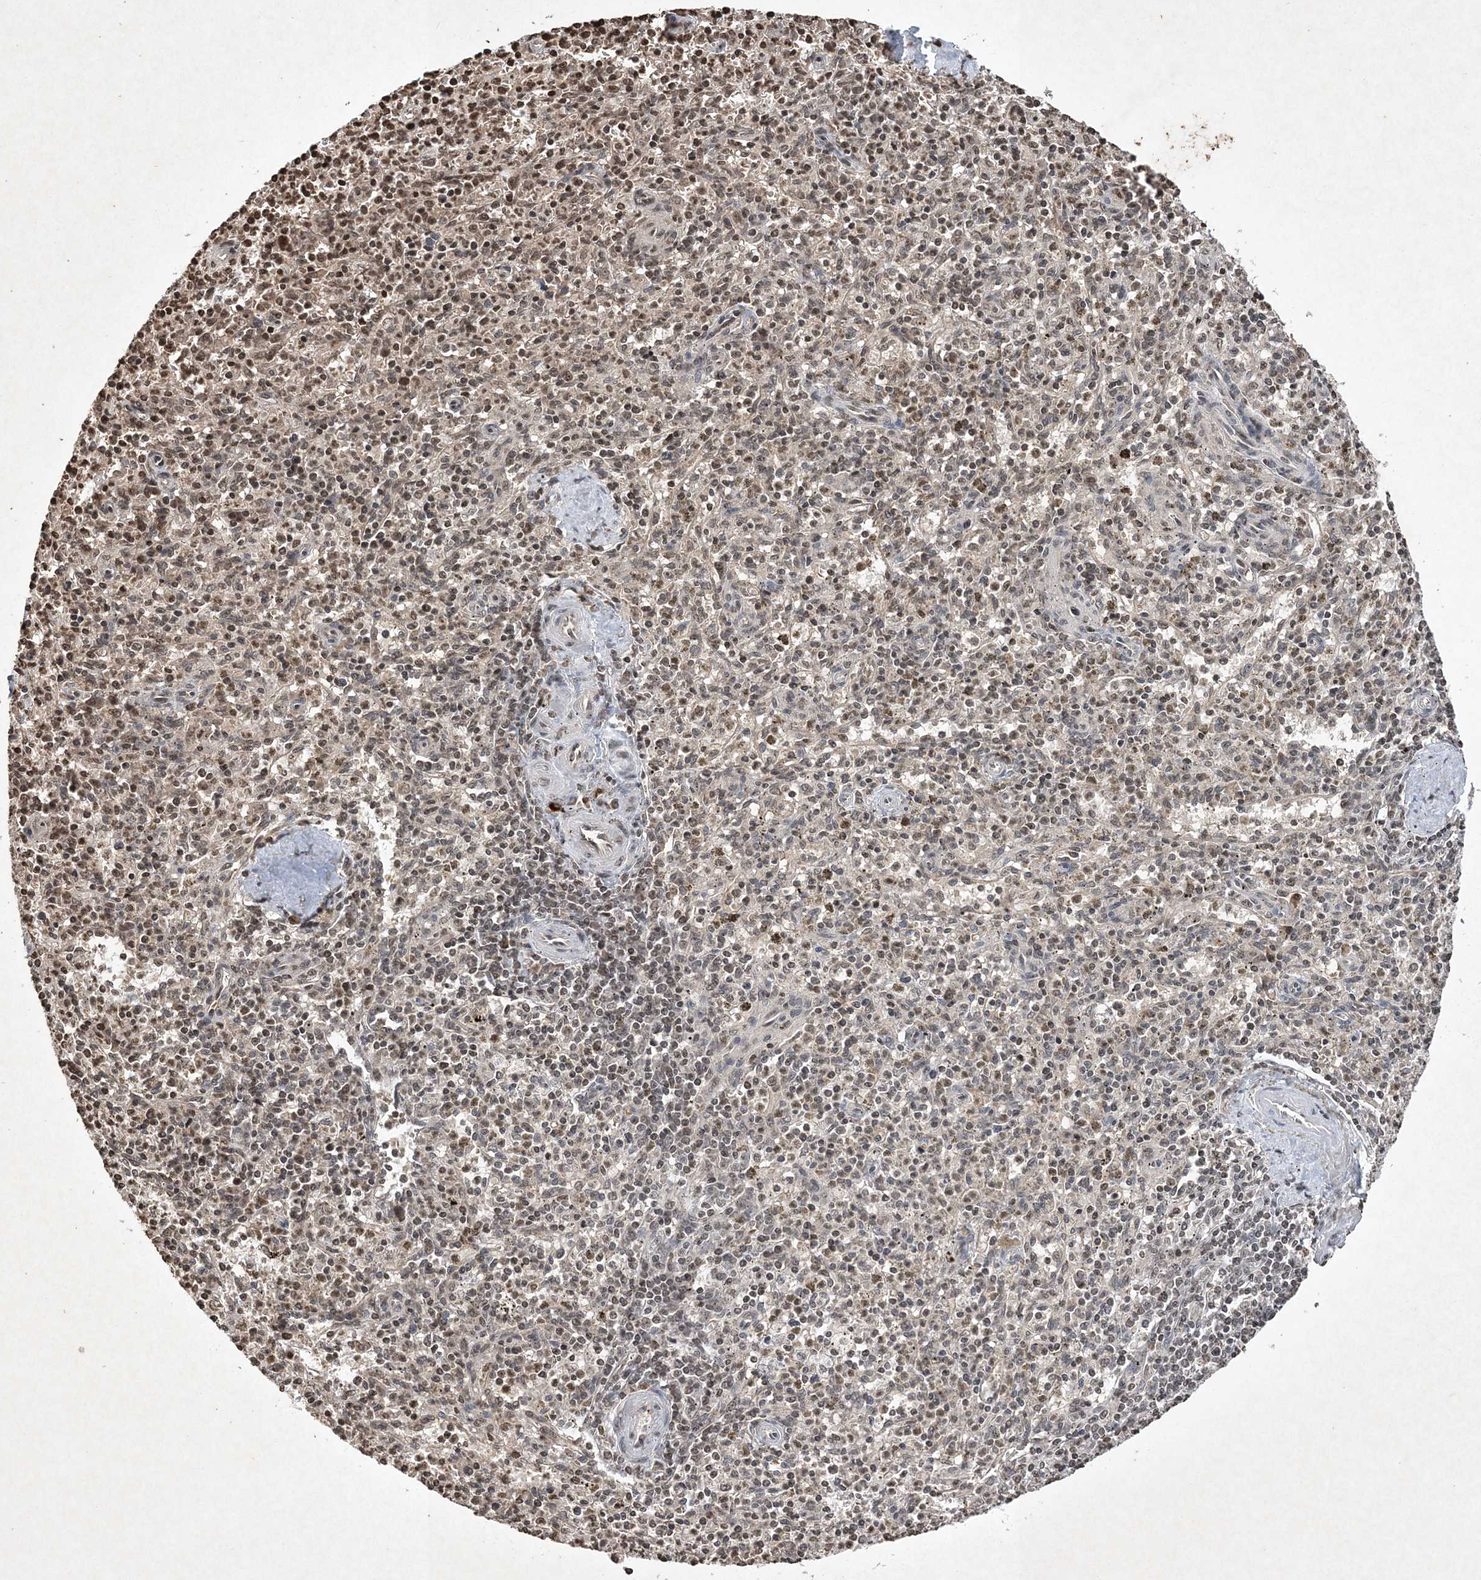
{"staining": {"intensity": "moderate", "quantity": "25%-75%", "location": "nuclear"}, "tissue": "spleen", "cell_type": "Cells in red pulp", "image_type": "normal", "snomed": [{"axis": "morphology", "description": "Normal tissue, NOS"}, {"axis": "topography", "description": "Spleen"}], "caption": "Cells in red pulp reveal moderate nuclear positivity in about 25%-75% of cells in normal spleen.", "gene": "NEDD9", "patient": {"sex": "male", "age": 72}}